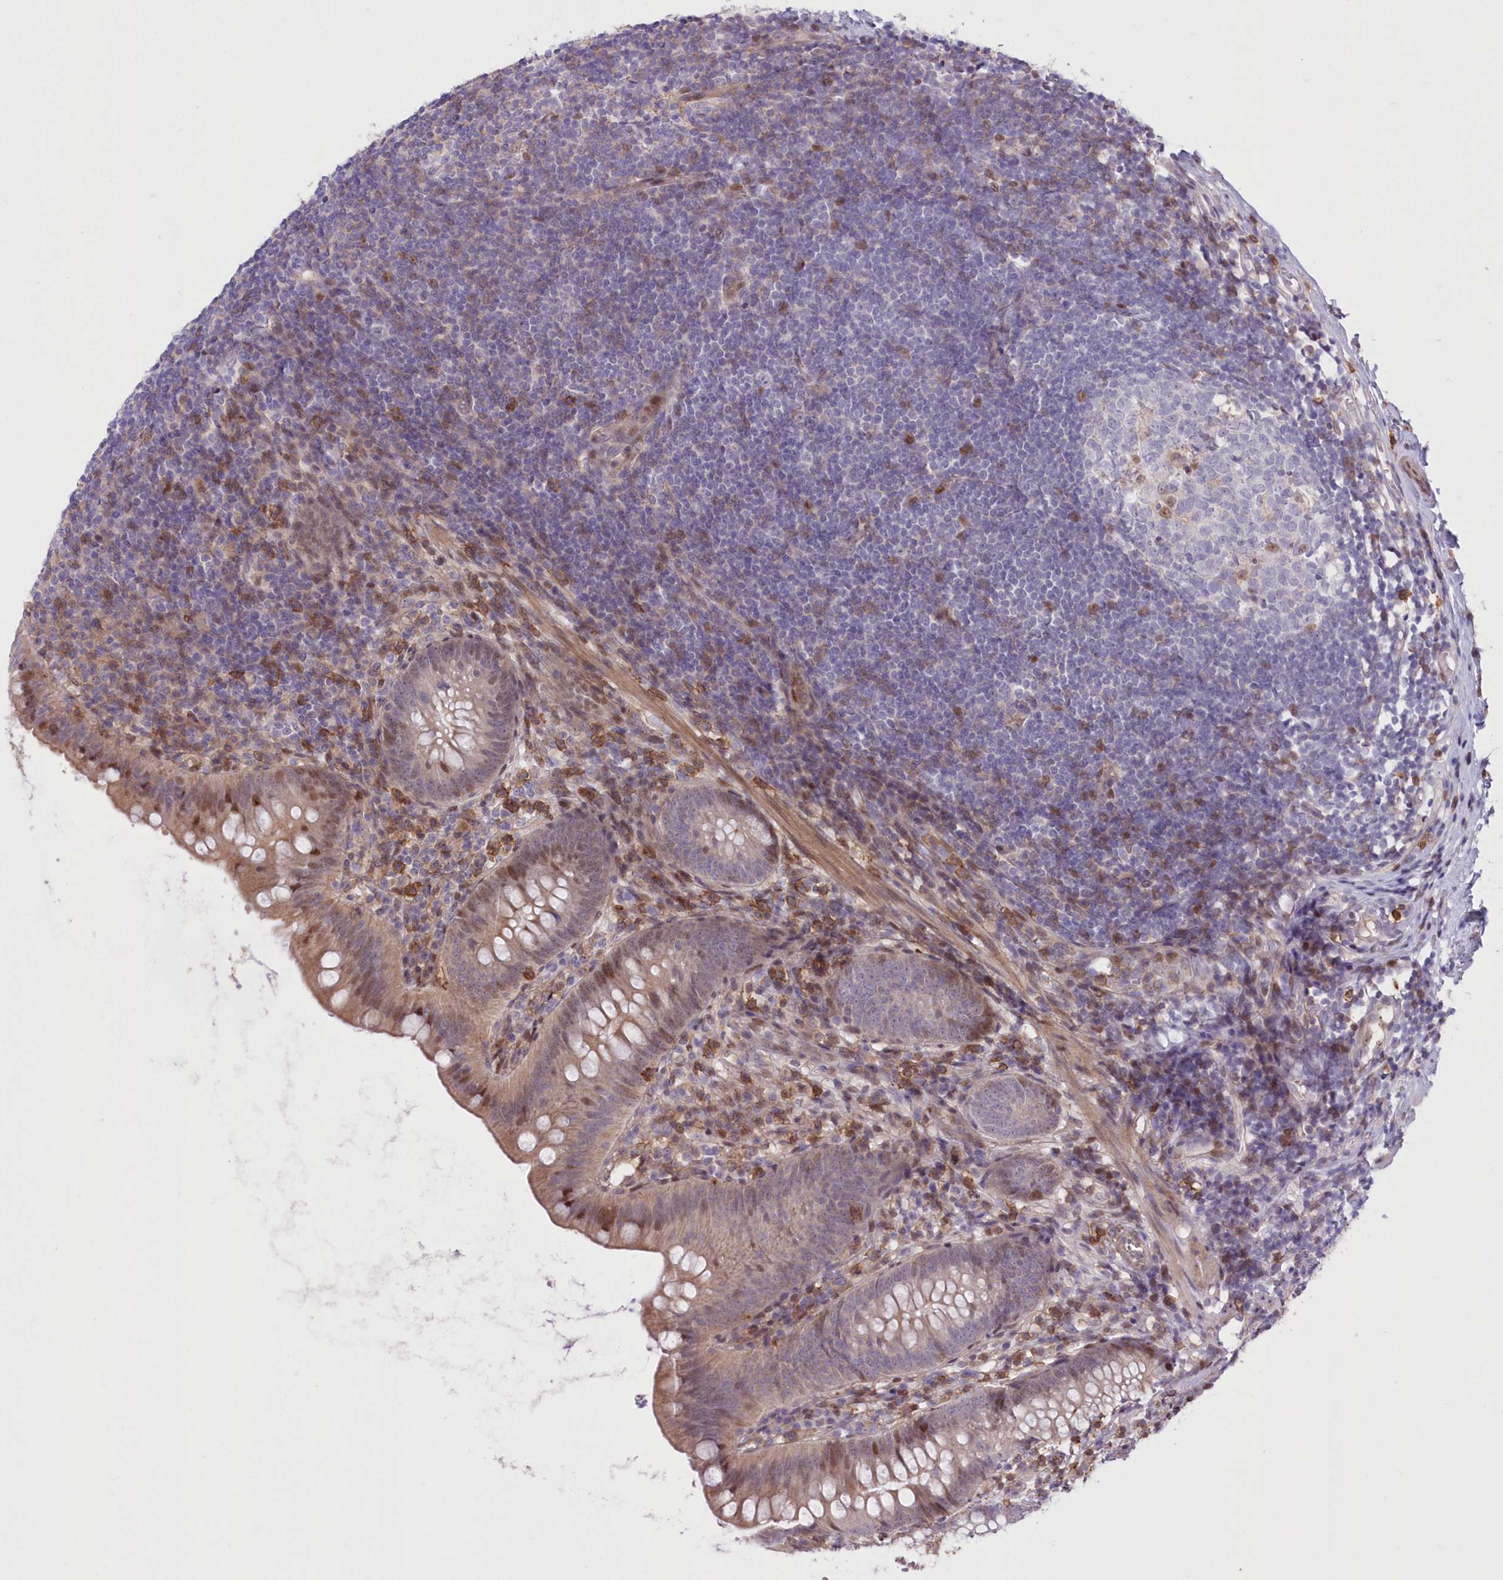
{"staining": {"intensity": "moderate", "quantity": "25%-75%", "location": "nuclear"}, "tissue": "appendix", "cell_type": "Glandular cells", "image_type": "normal", "snomed": [{"axis": "morphology", "description": "Normal tissue, NOS"}, {"axis": "topography", "description": "Appendix"}], "caption": "Immunohistochemistry (IHC) (DAB (3,3'-diaminobenzidine)) staining of unremarkable appendix demonstrates moderate nuclear protein positivity in about 25%-75% of glandular cells.", "gene": "RNPEPL1", "patient": {"sex": "female", "age": 62}}